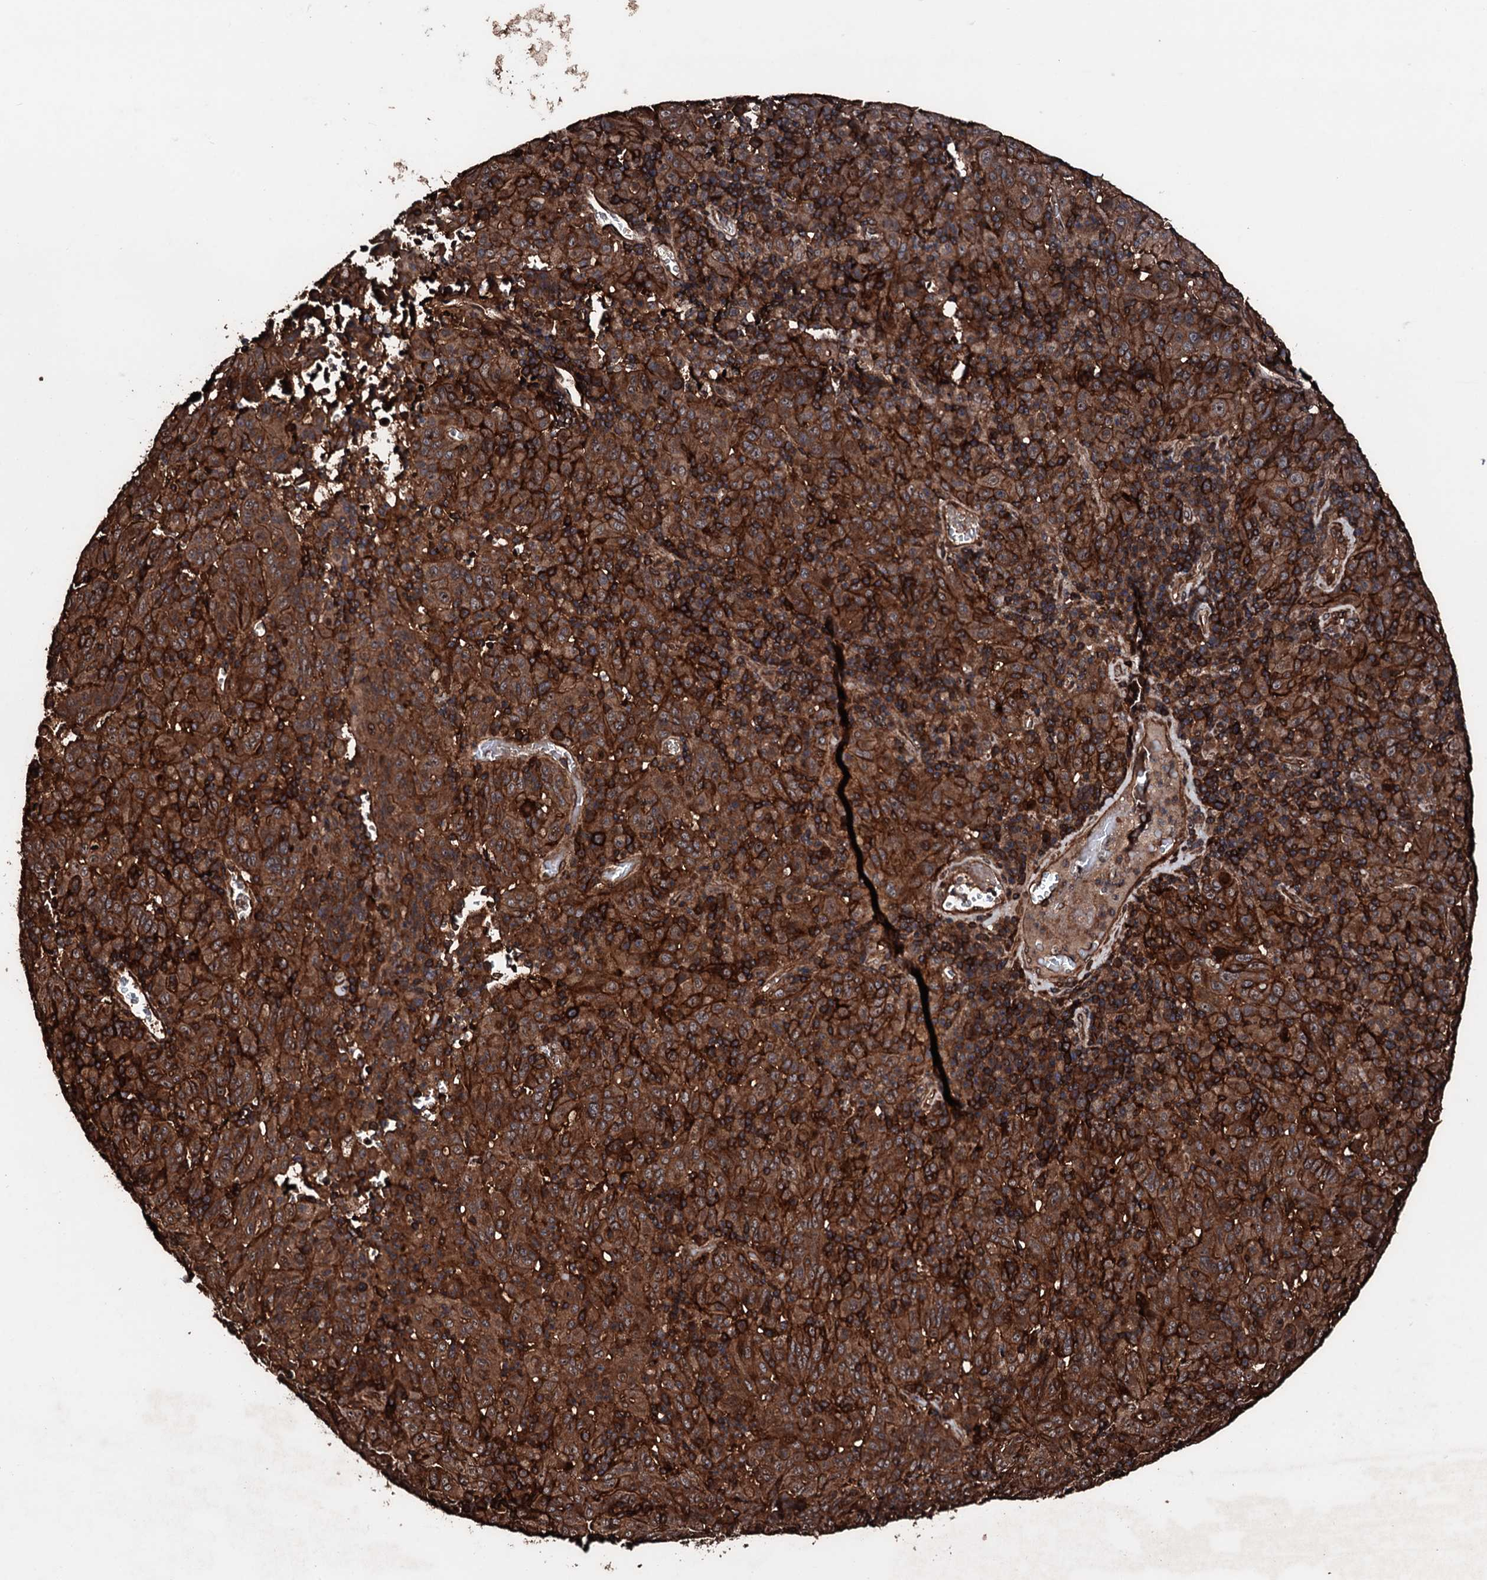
{"staining": {"intensity": "strong", "quantity": ">75%", "location": "cytoplasmic/membranous"}, "tissue": "pancreatic cancer", "cell_type": "Tumor cells", "image_type": "cancer", "snomed": [{"axis": "morphology", "description": "Adenocarcinoma, NOS"}, {"axis": "topography", "description": "Pancreas"}], "caption": "Immunohistochemistry micrograph of neoplastic tissue: pancreatic adenocarcinoma stained using immunohistochemistry (IHC) demonstrates high levels of strong protein expression localized specifically in the cytoplasmic/membranous of tumor cells, appearing as a cytoplasmic/membranous brown color.", "gene": "KIF18A", "patient": {"sex": "male", "age": 63}}